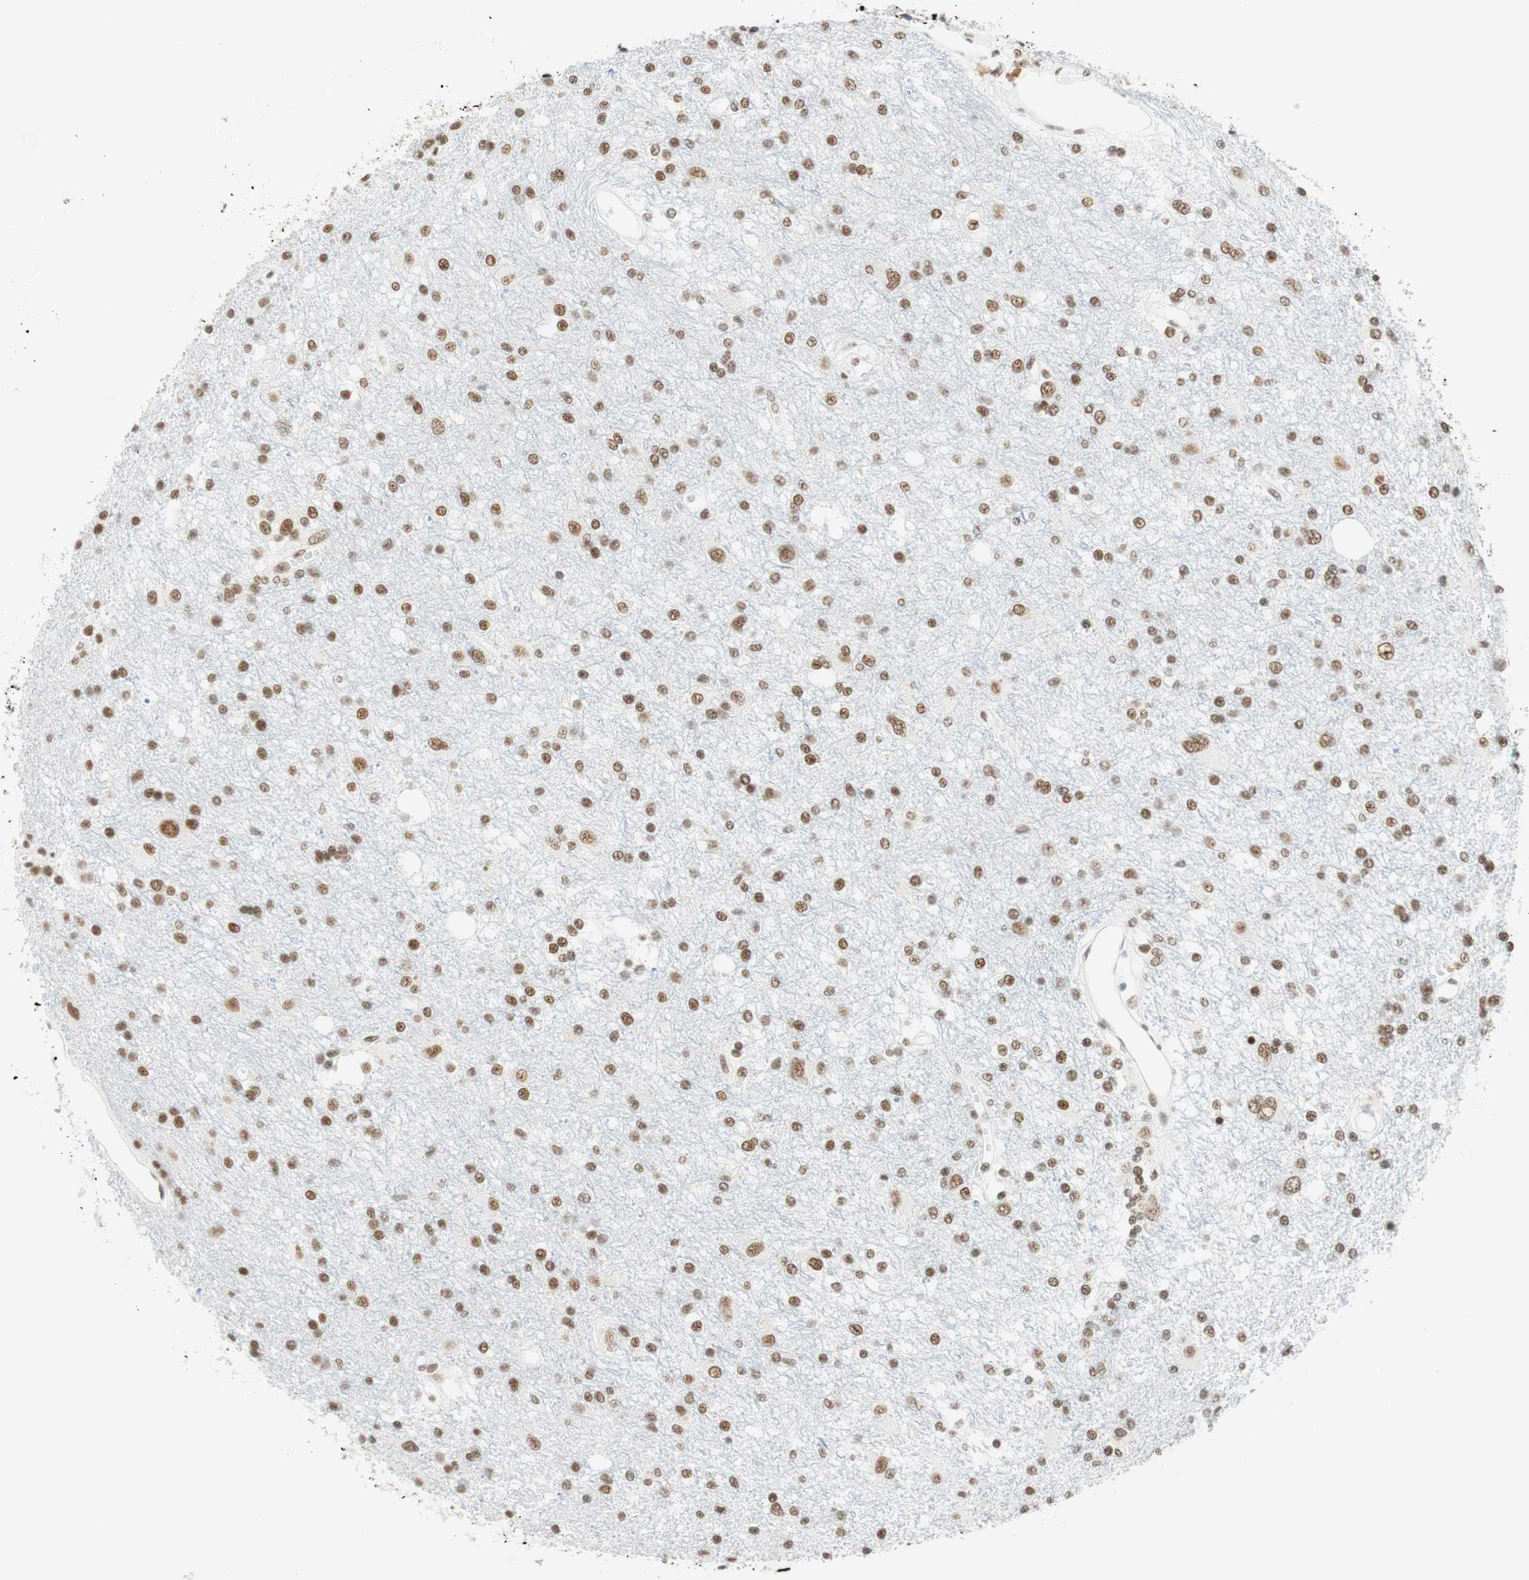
{"staining": {"intensity": "weak", "quantity": "25%-75%", "location": "nuclear"}, "tissue": "glioma", "cell_type": "Tumor cells", "image_type": "cancer", "snomed": [{"axis": "morphology", "description": "Glioma, malignant, High grade"}, {"axis": "topography", "description": "Brain"}], "caption": "Glioma stained with a protein marker shows weak staining in tumor cells.", "gene": "RNF20", "patient": {"sex": "female", "age": 59}}